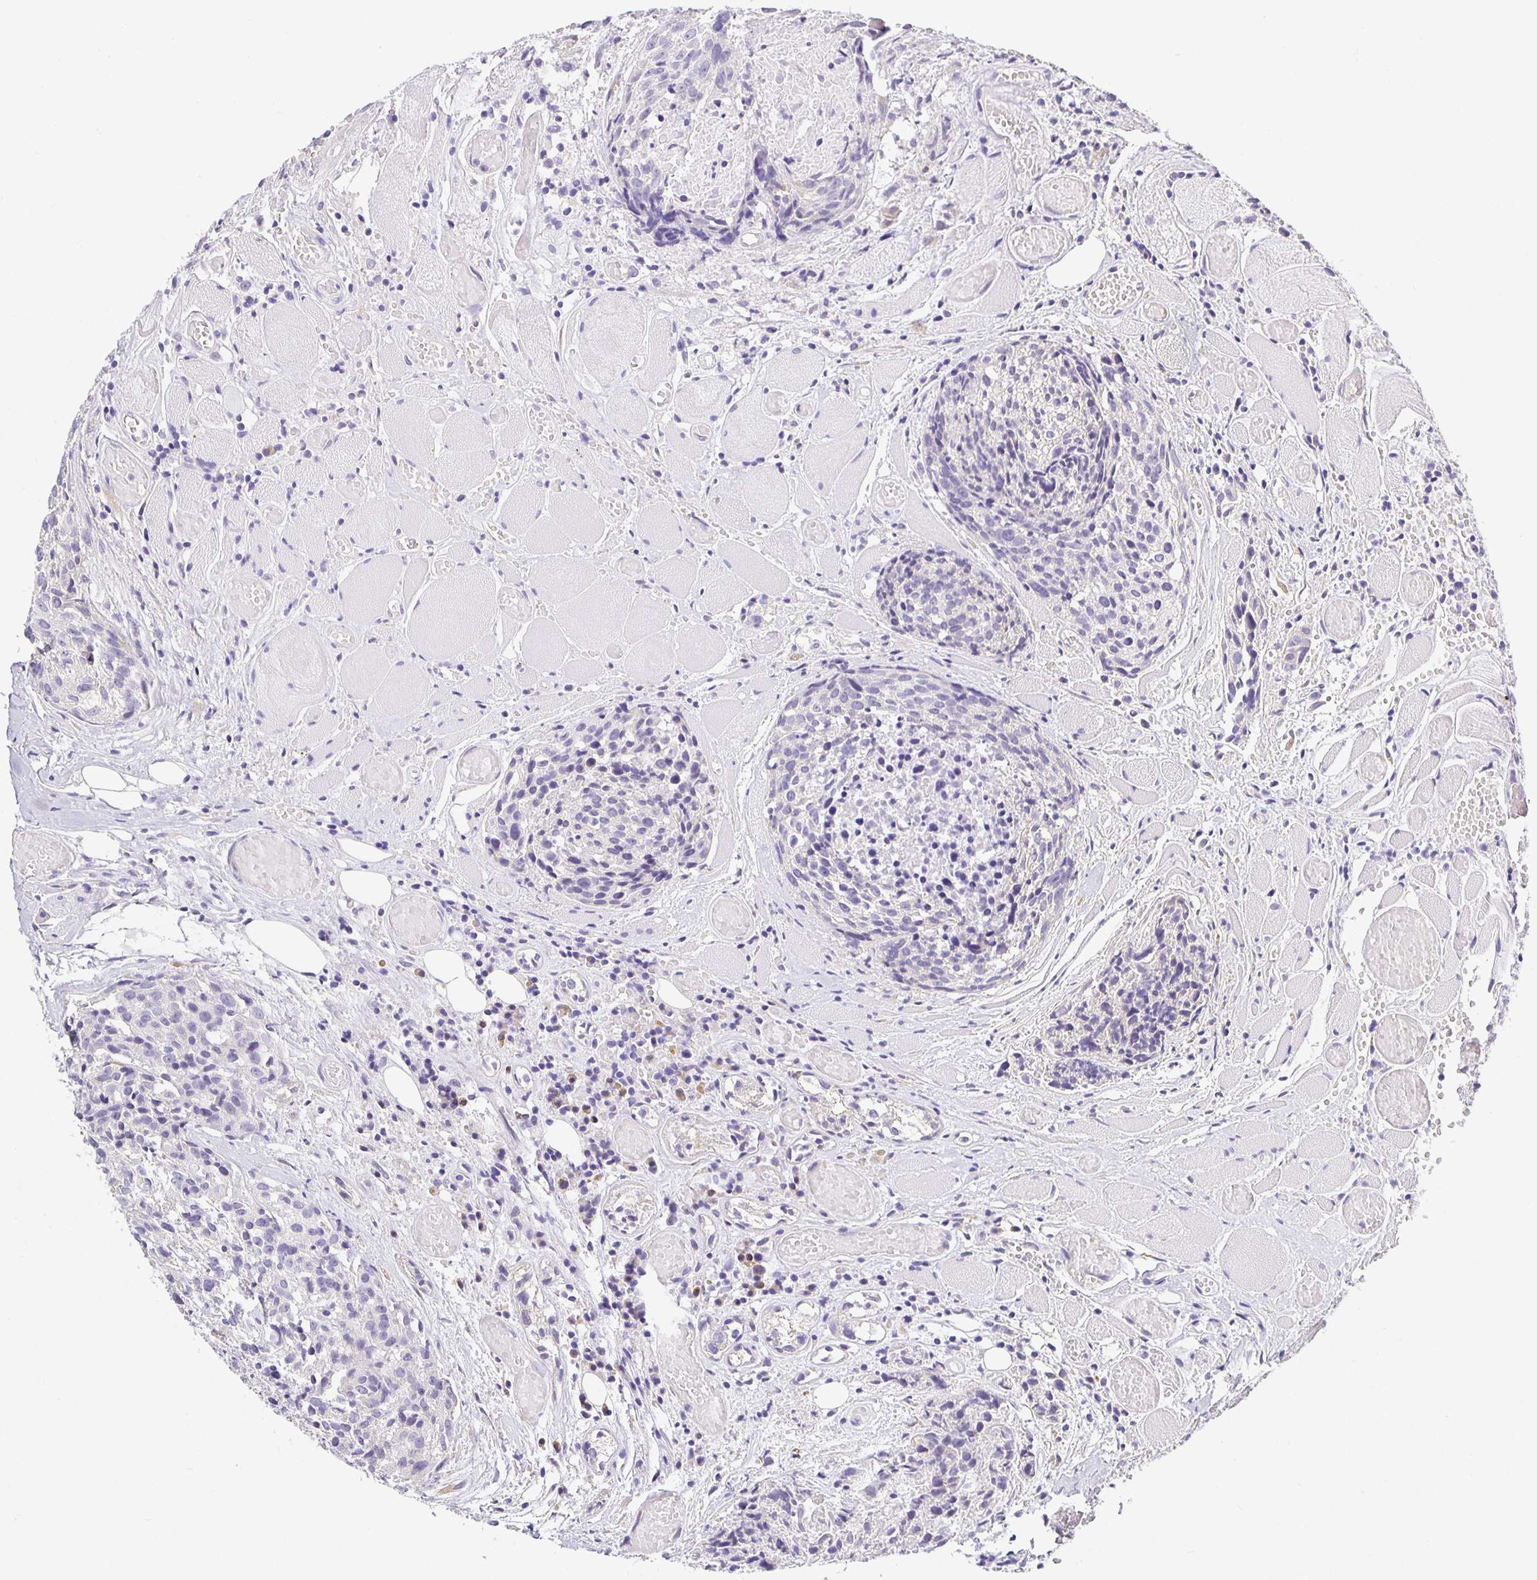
{"staining": {"intensity": "negative", "quantity": "none", "location": "none"}, "tissue": "head and neck cancer", "cell_type": "Tumor cells", "image_type": "cancer", "snomed": [{"axis": "morphology", "description": "Squamous cell carcinoma, NOS"}, {"axis": "topography", "description": "Oral tissue"}, {"axis": "topography", "description": "Head-Neck"}], "caption": "Immunohistochemistry (IHC) of human head and neck cancer (squamous cell carcinoma) displays no expression in tumor cells. The staining was performed using DAB to visualize the protein expression in brown, while the nuclei were stained in blue with hematoxylin (Magnification: 20x).", "gene": "OPALIN", "patient": {"sex": "male", "age": 64}}